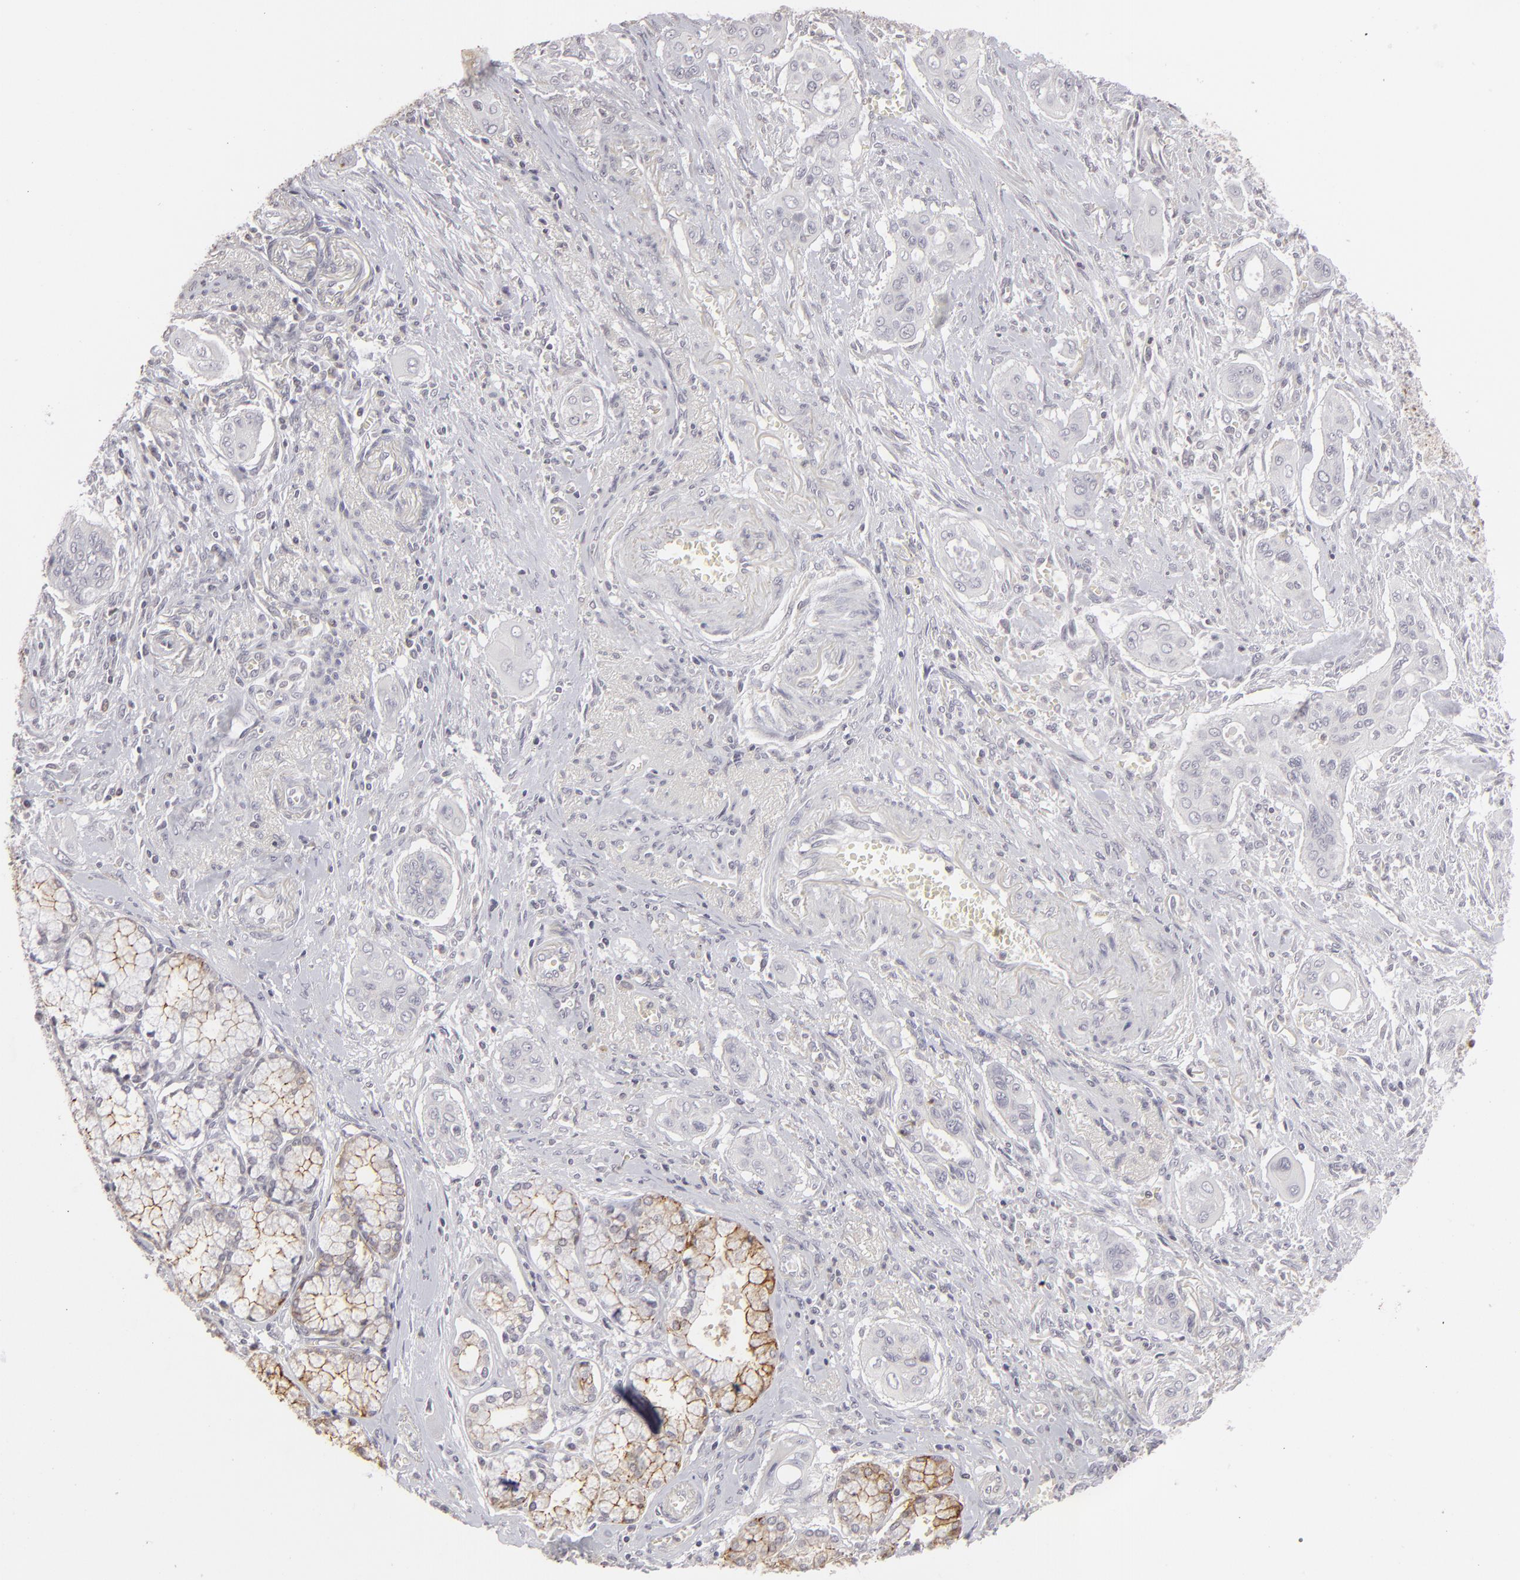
{"staining": {"intensity": "moderate", "quantity": "<25%", "location": "cytoplasmic/membranous"}, "tissue": "pancreatic cancer", "cell_type": "Tumor cells", "image_type": "cancer", "snomed": [{"axis": "morphology", "description": "Adenocarcinoma, NOS"}, {"axis": "topography", "description": "Pancreas"}], "caption": "DAB immunohistochemical staining of pancreatic adenocarcinoma shows moderate cytoplasmic/membranous protein staining in approximately <25% of tumor cells.", "gene": "CLDN2", "patient": {"sex": "male", "age": 77}}